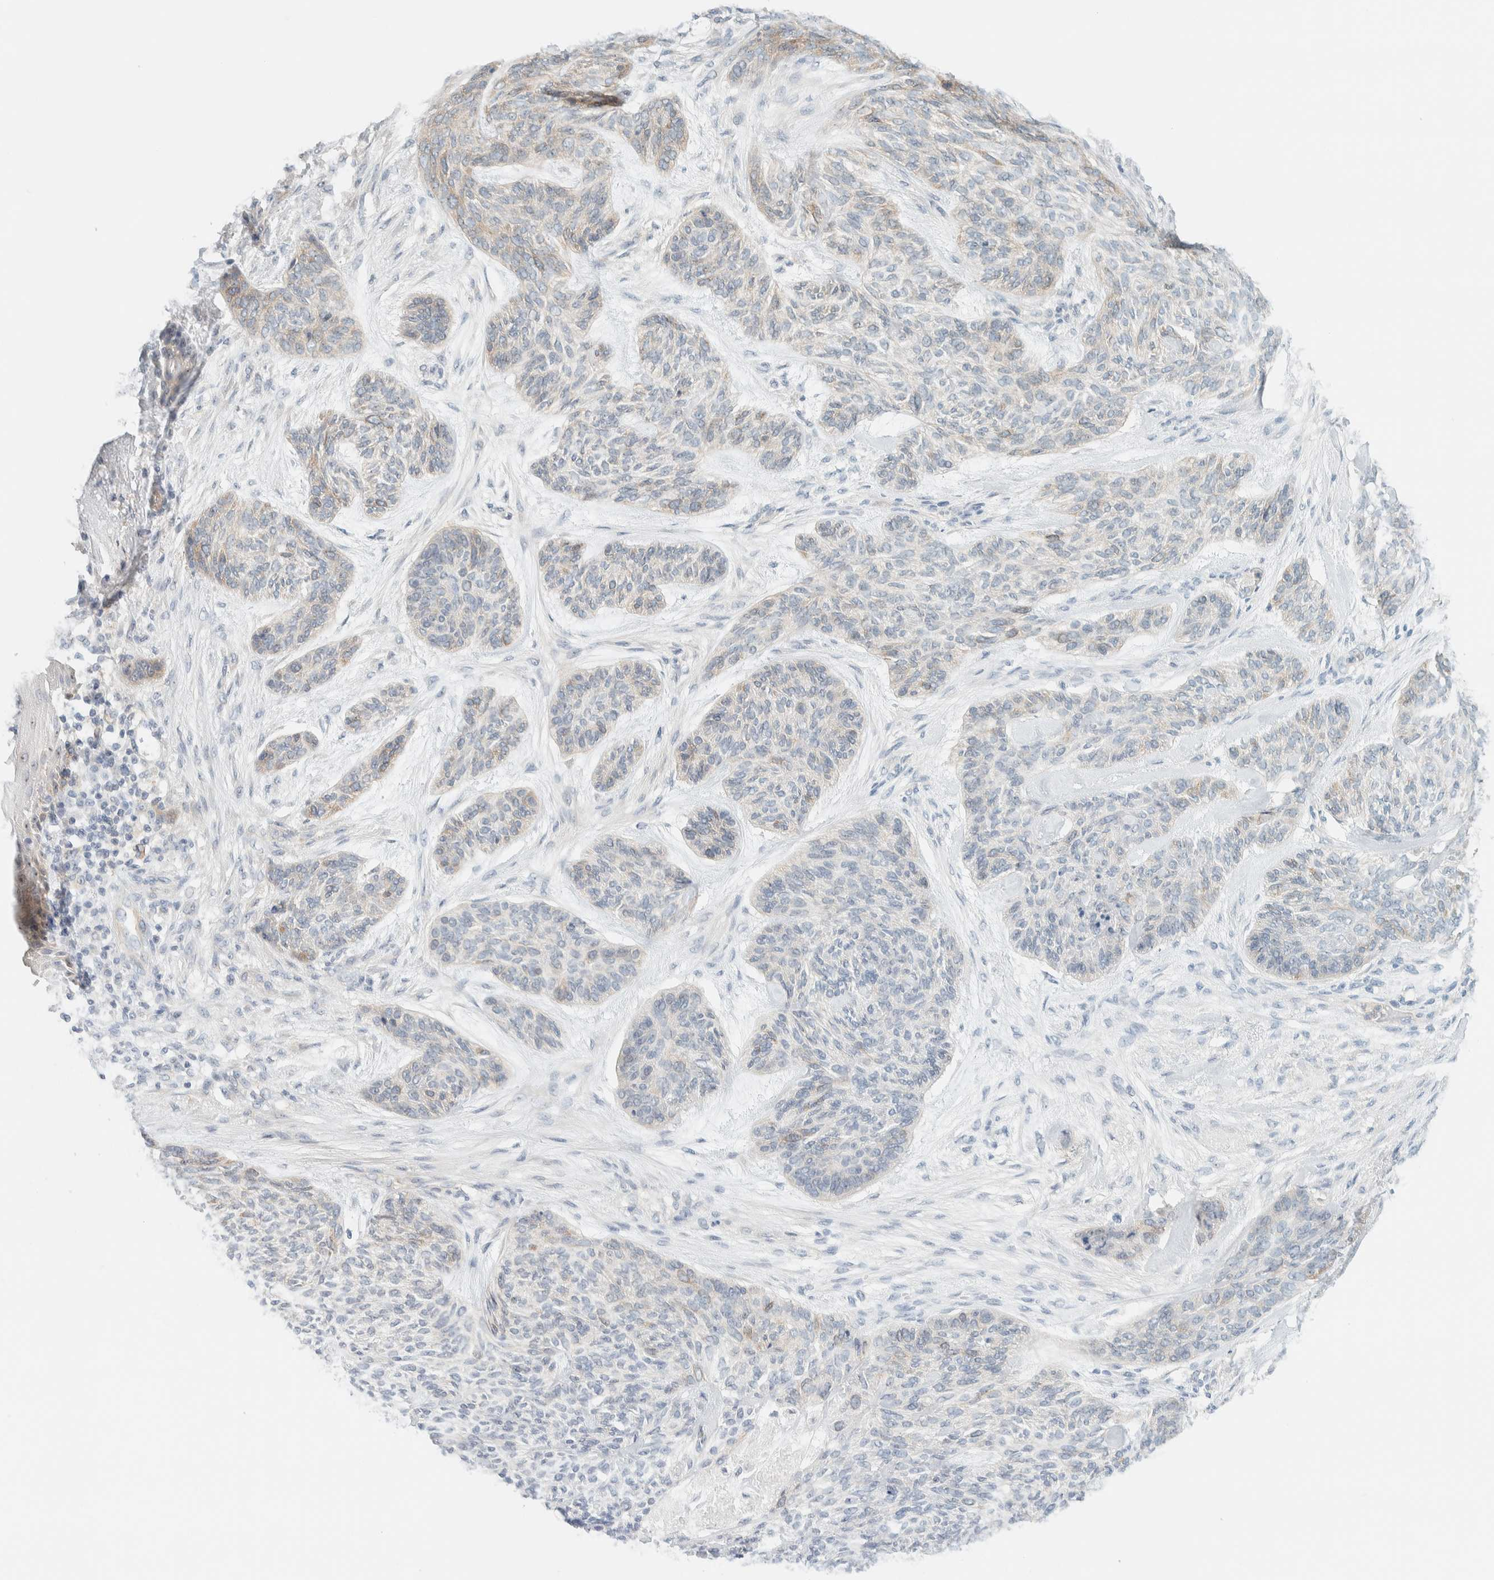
{"staining": {"intensity": "negative", "quantity": "none", "location": "none"}, "tissue": "skin cancer", "cell_type": "Tumor cells", "image_type": "cancer", "snomed": [{"axis": "morphology", "description": "Basal cell carcinoma"}, {"axis": "topography", "description": "Skin"}], "caption": "Tumor cells are negative for brown protein staining in skin cancer (basal cell carcinoma).", "gene": "NDE1", "patient": {"sex": "male", "age": 55}}